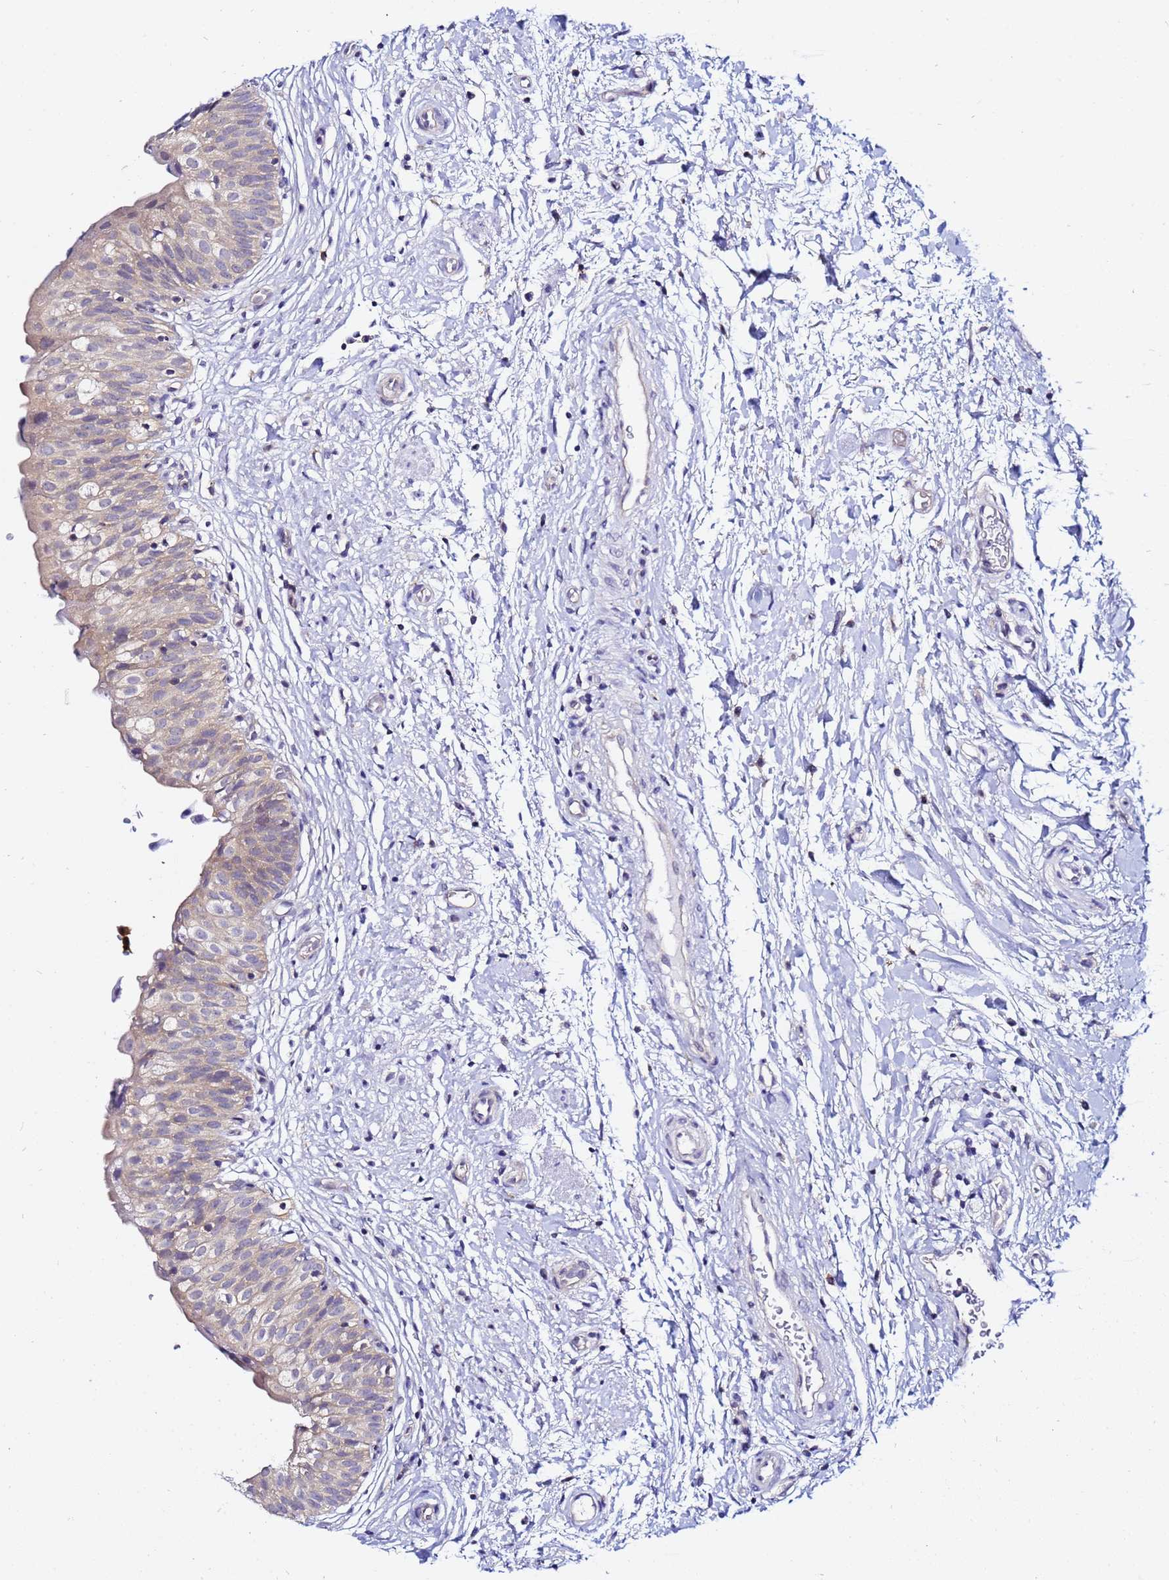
{"staining": {"intensity": "weak", "quantity": "25%-75%", "location": "cytoplasmic/membranous"}, "tissue": "urinary bladder", "cell_type": "Urothelial cells", "image_type": "normal", "snomed": [{"axis": "morphology", "description": "Normal tissue, NOS"}, {"axis": "topography", "description": "Urinary bladder"}], "caption": "Urothelial cells exhibit weak cytoplasmic/membranous positivity in about 25%-75% of cells in normal urinary bladder. The staining is performed using DAB (3,3'-diaminobenzidine) brown chromogen to label protein expression. The nuclei are counter-stained blue using hematoxylin.", "gene": "LENG1", "patient": {"sex": "male", "age": 55}}